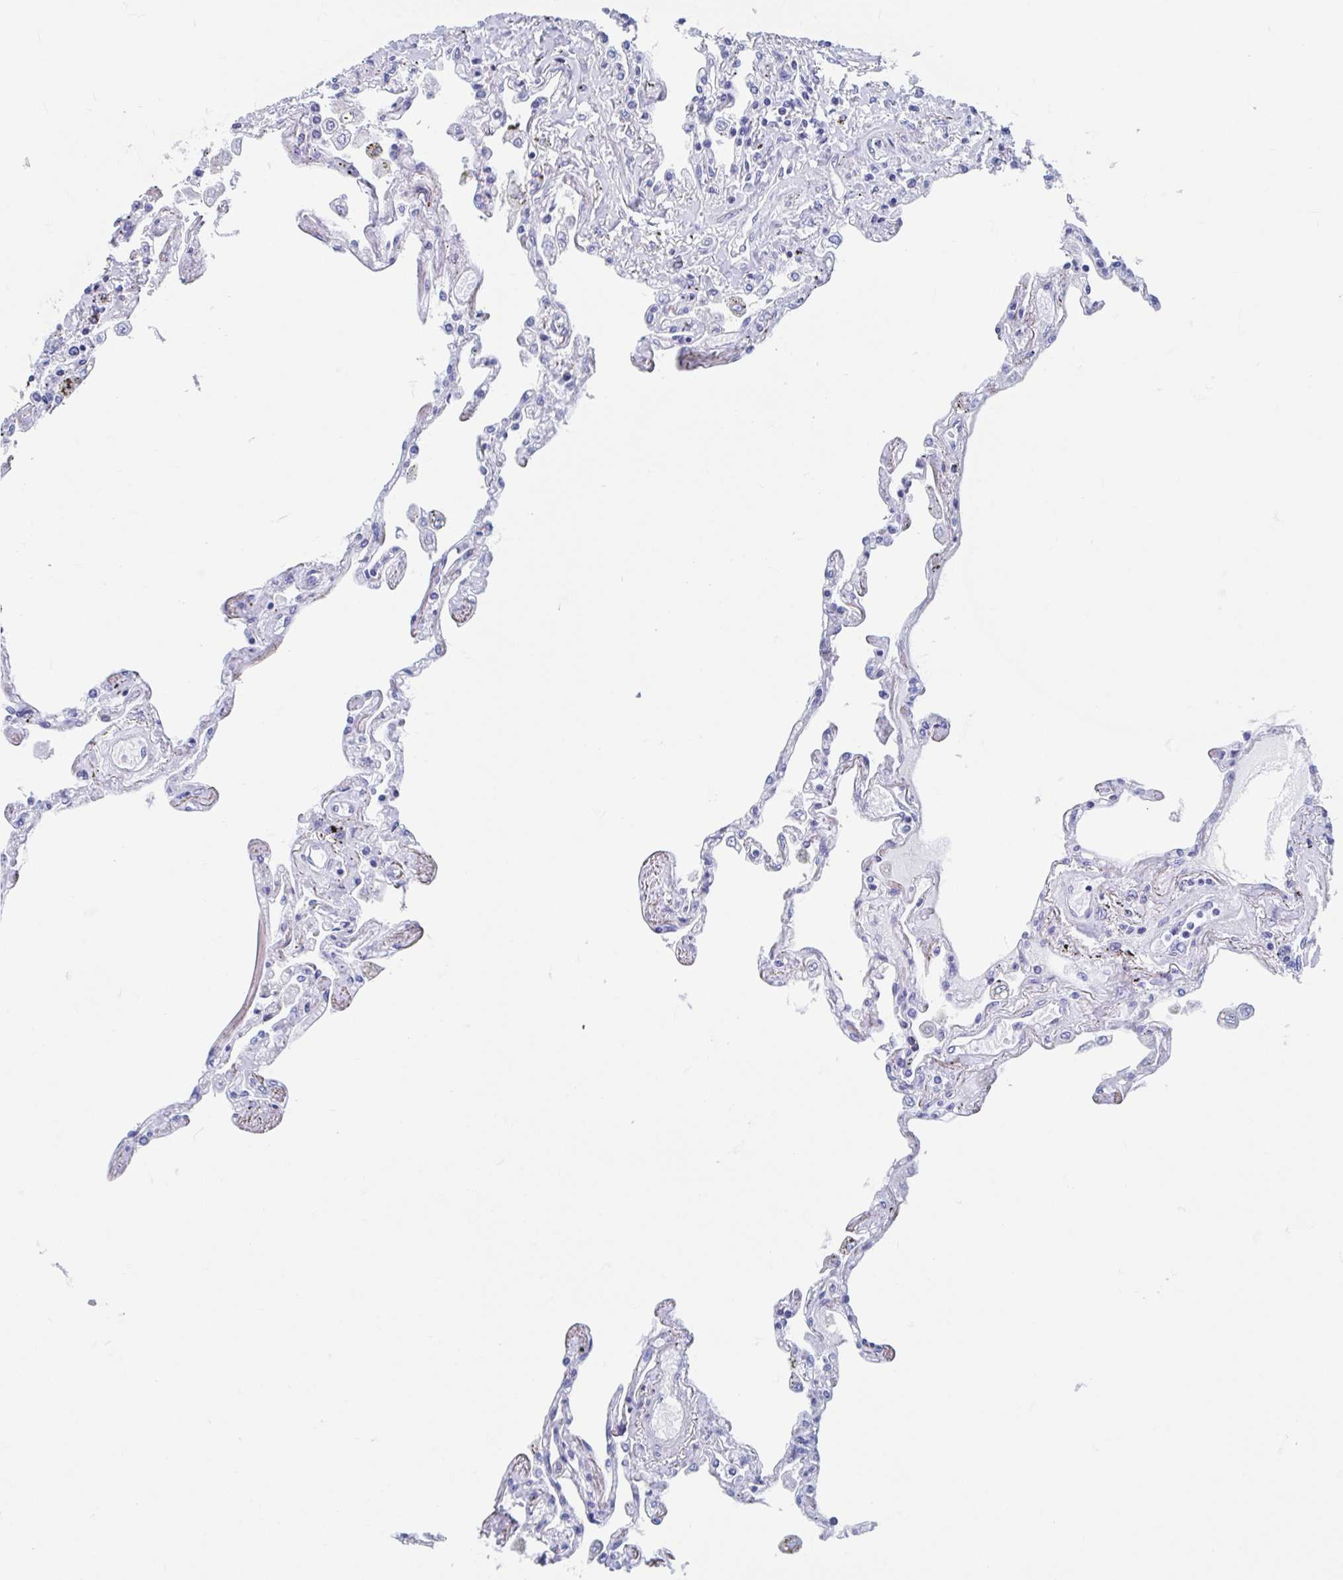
{"staining": {"intensity": "negative", "quantity": "none", "location": "none"}, "tissue": "lung", "cell_type": "Alveolar cells", "image_type": "normal", "snomed": [{"axis": "morphology", "description": "Normal tissue, NOS"}, {"axis": "morphology", "description": "Adenocarcinoma, NOS"}, {"axis": "topography", "description": "Cartilage tissue"}, {"axis": "topography", "description": "Lung"}], "caption": "The histopathology image demonstrates no significant expression in alveolar cells of lung. (Immunohistochemistry, brightfield microscopy, high magnification).", "gene": "SHCBP1L", "patient": {"sex": "female", "age": 67}}